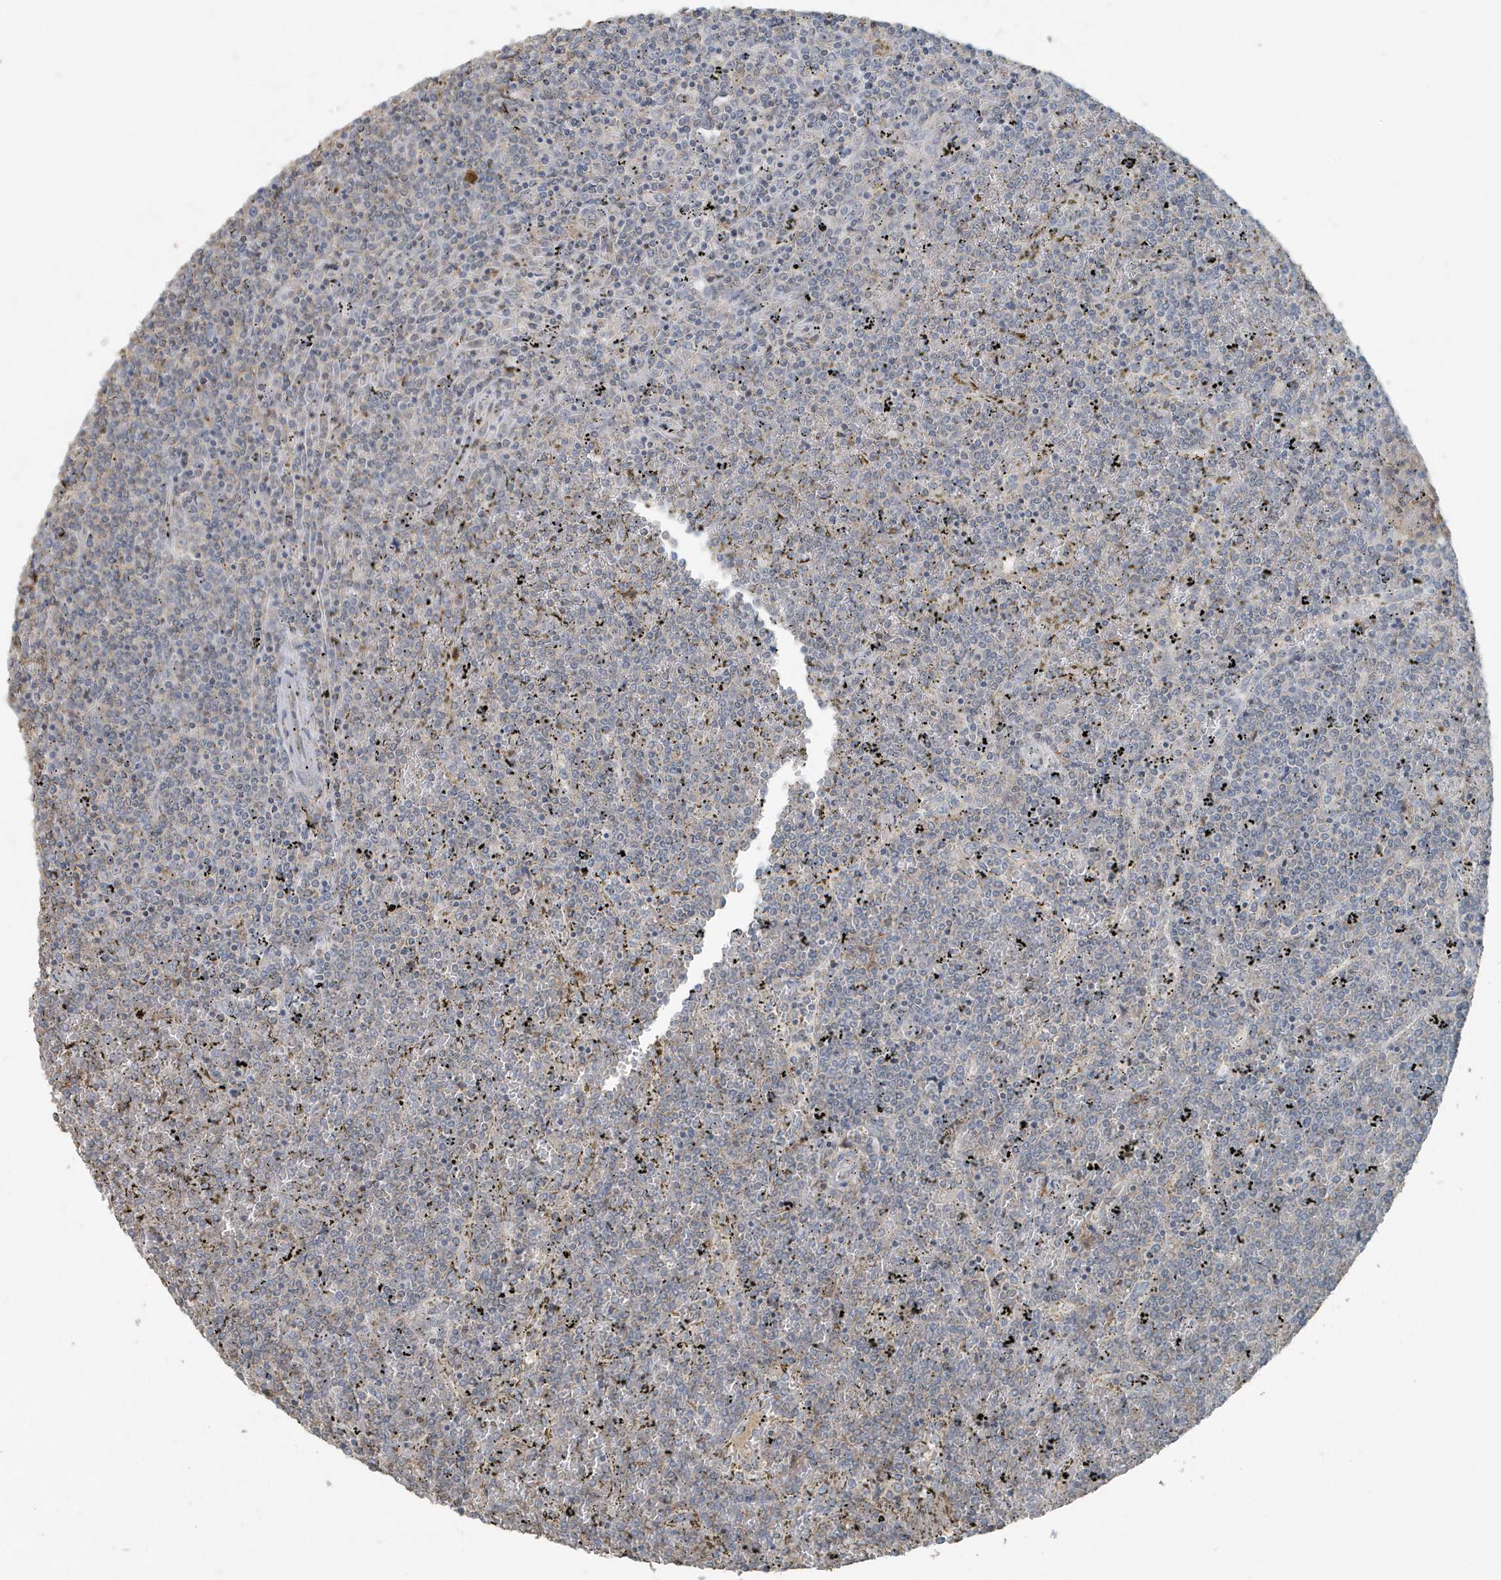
{"staining": {"intensity": "negative", "quantity": "none", "location": "none"}, "tissue": "lymphoma", "cell_type": "Tumor cells", "image_type": "cancer", "snomed": [{"axis": "morphology", "description": "Malignant lymphoma, non-Hodgkin's type, Low grade"}, {"axis": "topography", "description": "Spleen"}], "caption": "Tumor cells show no significant protein expression in lymphoma.", "gene": "ACTC1", "patient": {"sex": "female", "age": 19}}